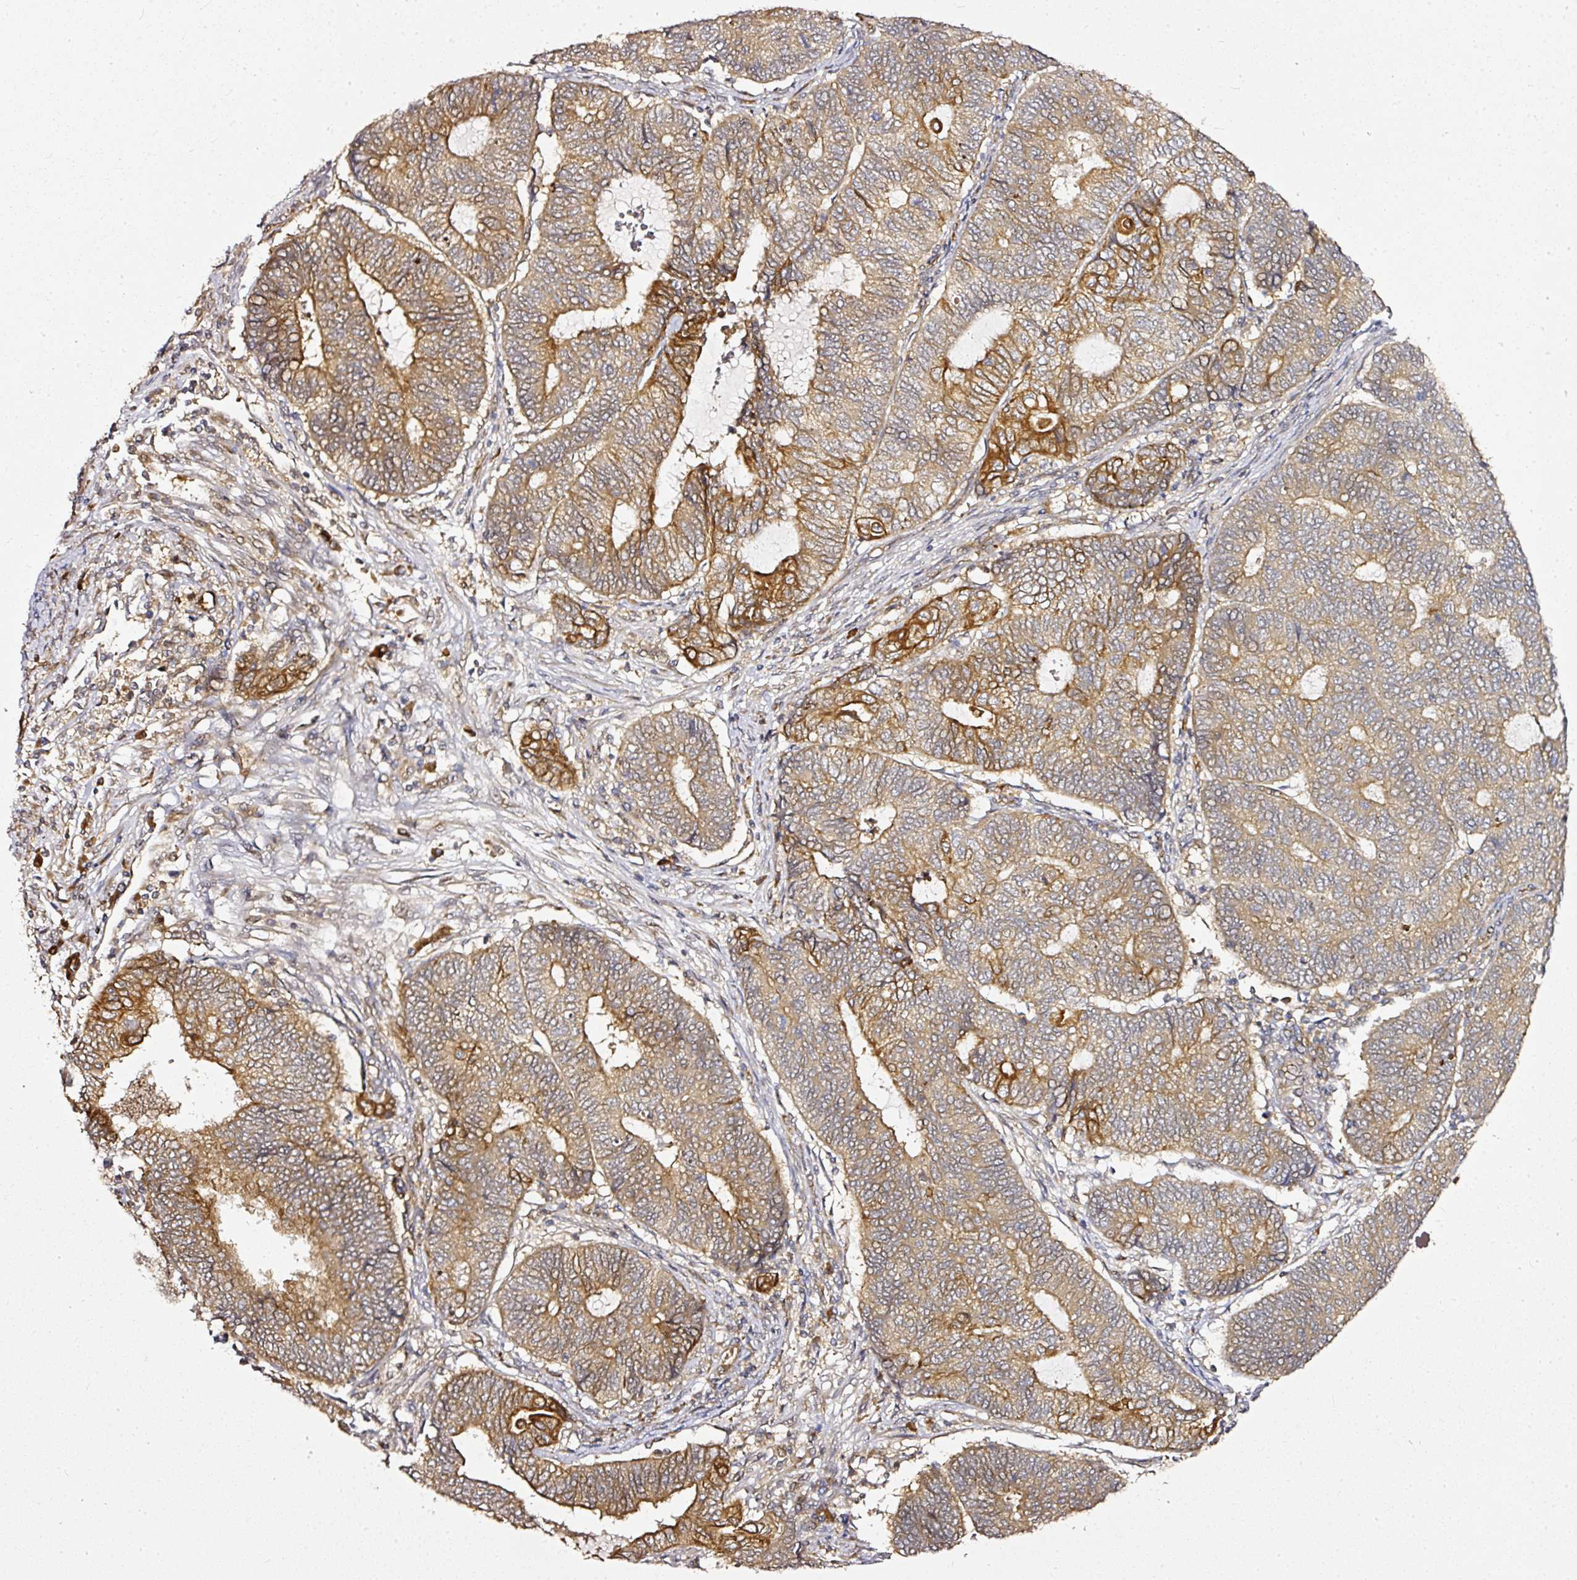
{"staining": {"intensity": "strong", "quantity": "25%-75%", "location": "cytoplasmic/membranous"}, "tissue": "endometrial cancer", "cell_type": "Tumor cells", "image_type": "cancer", "snomed": [{"axis": "morphology", "description": "Adenocarcinoma, NOS"}, {"axis": "topography", "description": "Uterus"}, {"axis": "topography", "description": "Endometrium"}], "caption": "Human endometrial cancer stained with a brown dye reveals strong cytoplasmic/membranous positive expression in about 25%-75% of tumor cells.", "gene": "MIF4GD", "patient": {"sex": "female", "age": 70}}